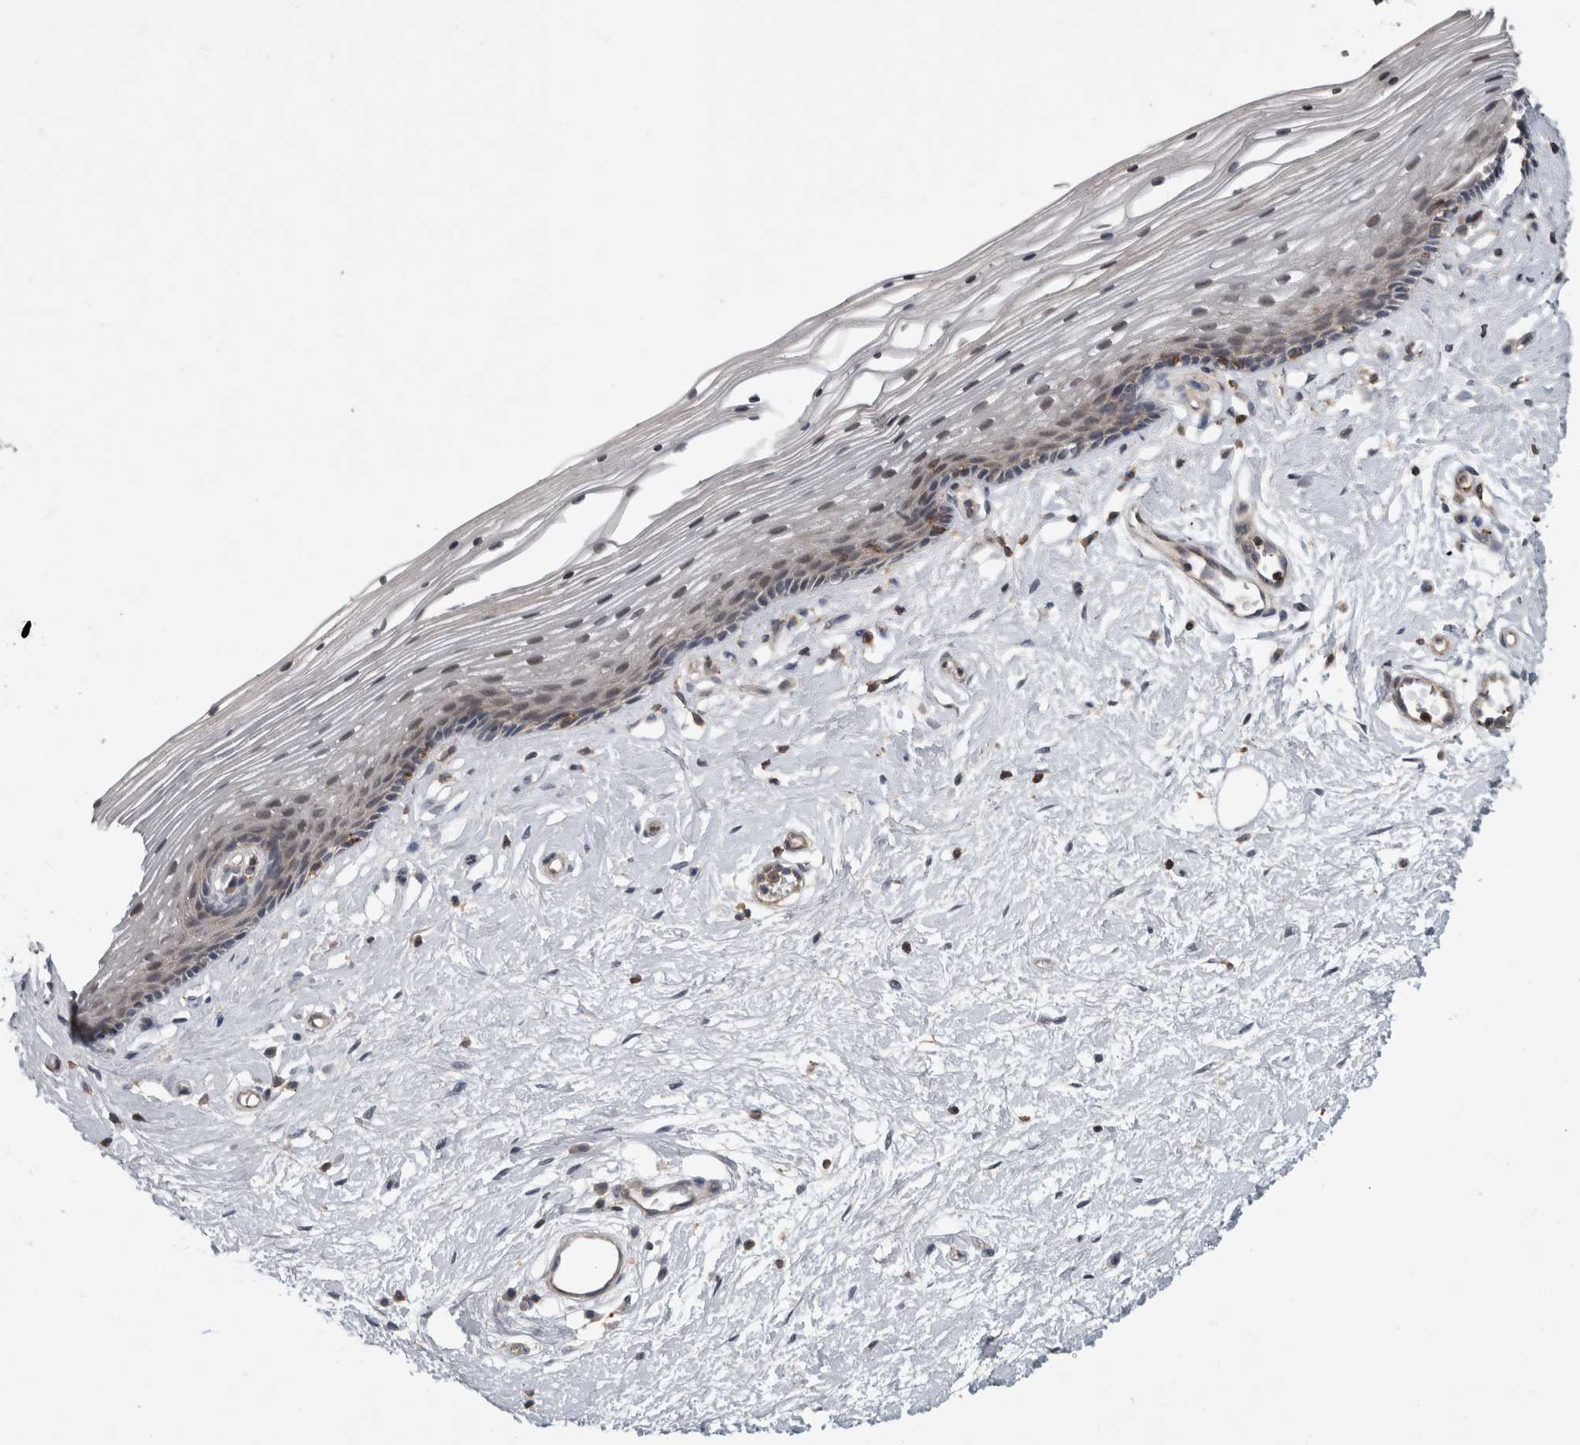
{"staining": {"intensity": "weak", "quantity": "<25%", "location": "nuclear"}, "tissue": "vagina", "cell_type": "Squamous epithelial cells", "image_type": "normal", "snomed": [{"axis": "morphology", "description": "Normal tissue, NOS"}, {"axis": "topography", "description": "Vagina"}], "caption": "The photomicrograph displays no staining of squamous epithelial cells in normal vagina. (DAB (3,3'-diaminobenzidine) immunohistochemistry visualized using brightfield microscopy, high magnification).", "gene": "SPATA48", "patient": {"sex": "female", "age": 46}}